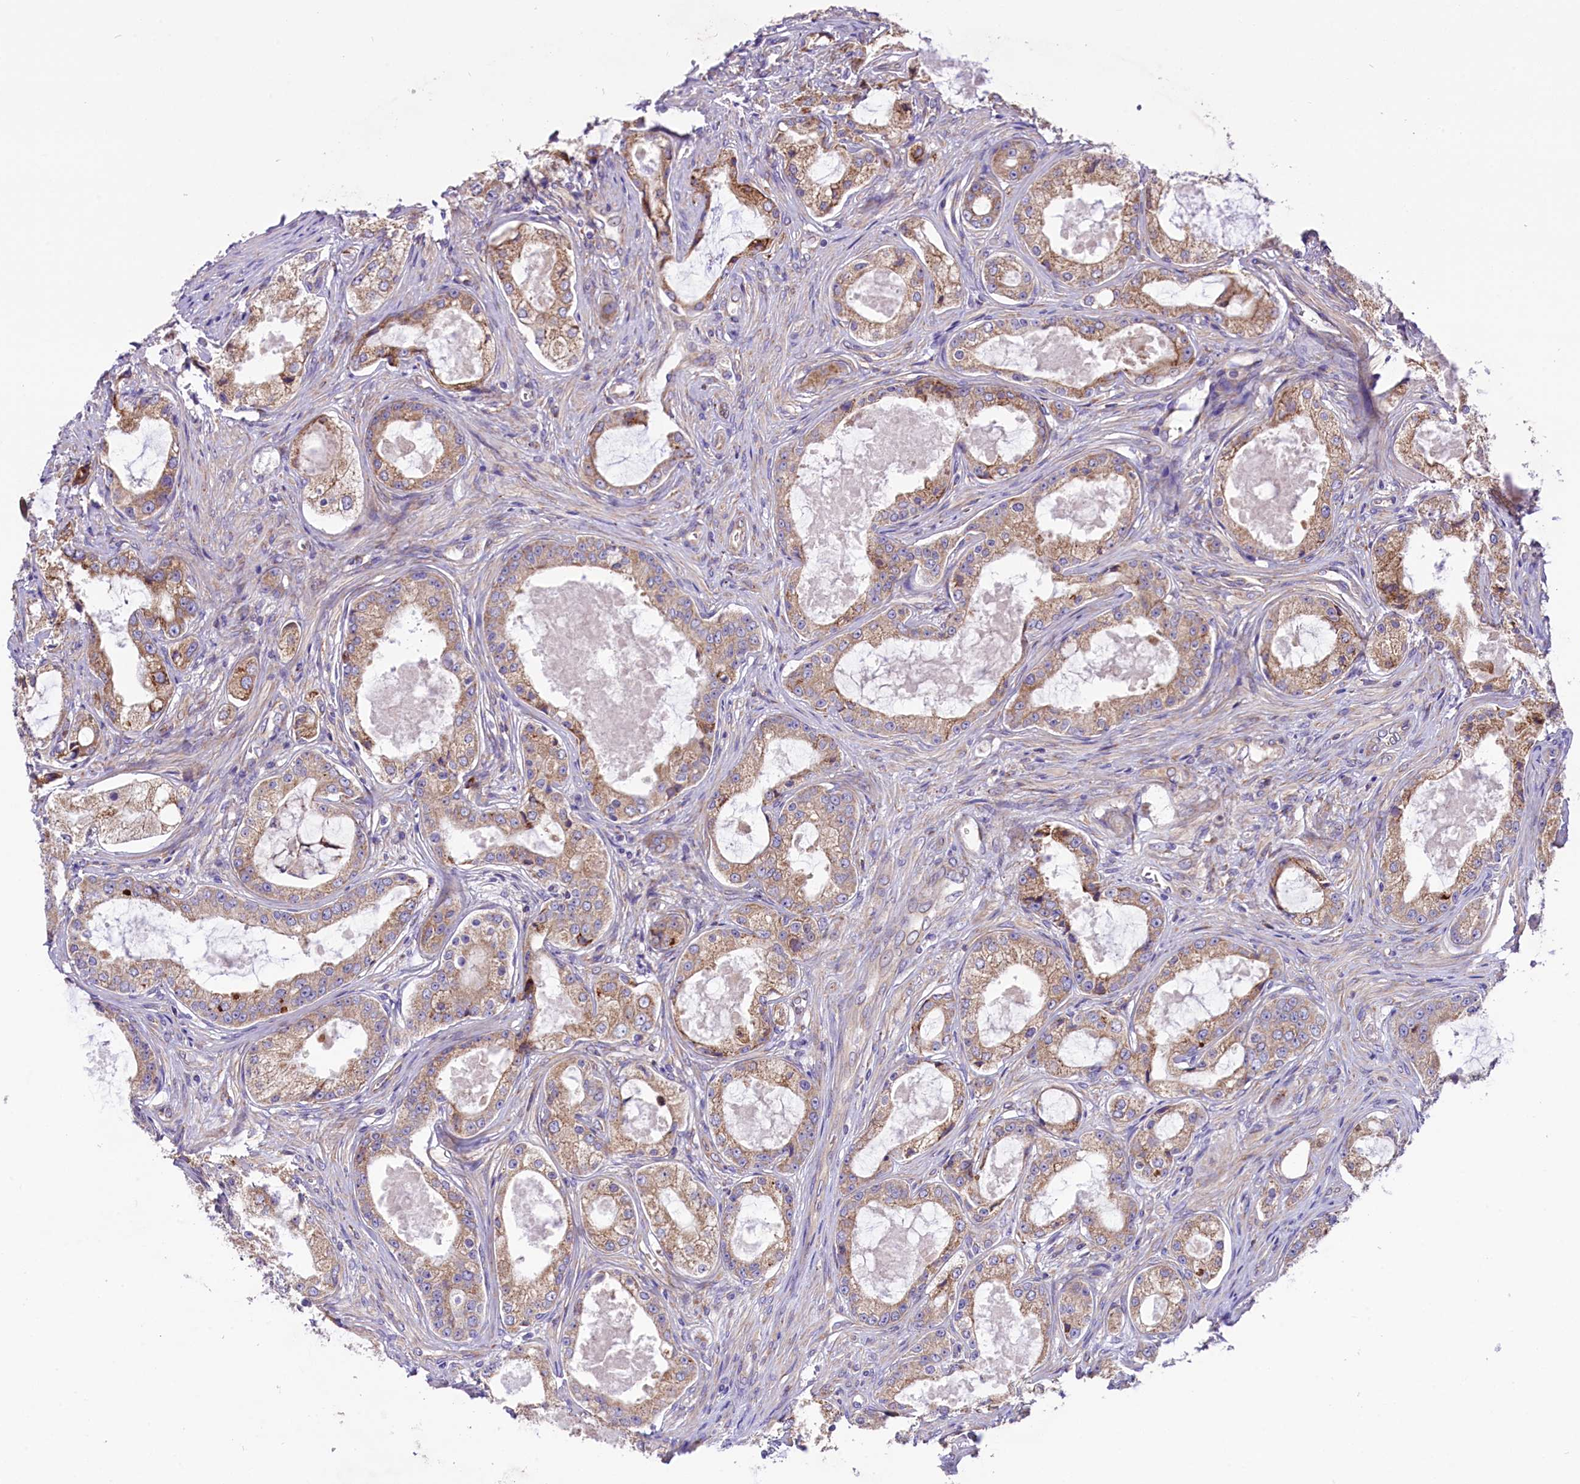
{"staining": {"intensity": "moderate", "quantity": ">75%", "location": "cytoplasmic/membranous"}, "tissue": "prostate cancer", "cell_type": "Tumor cells", "image_type": "cancer", "snomed": [{"axis": "morphology", "description": "Adenocarcinoma, Low grade"}, {"axis": "topography", "description": "Prostate"}], "caption": "High-power microscopy captured an immunohistochemistry photomicrograph of prostate cancer (adenocarcinoma (low-grade)), revealing moderate cytoplasmic/membranous positivity in about >75% of tumor cells.", "gene": "PTPRU", "patient": {"sex": "male", "age": 68}}